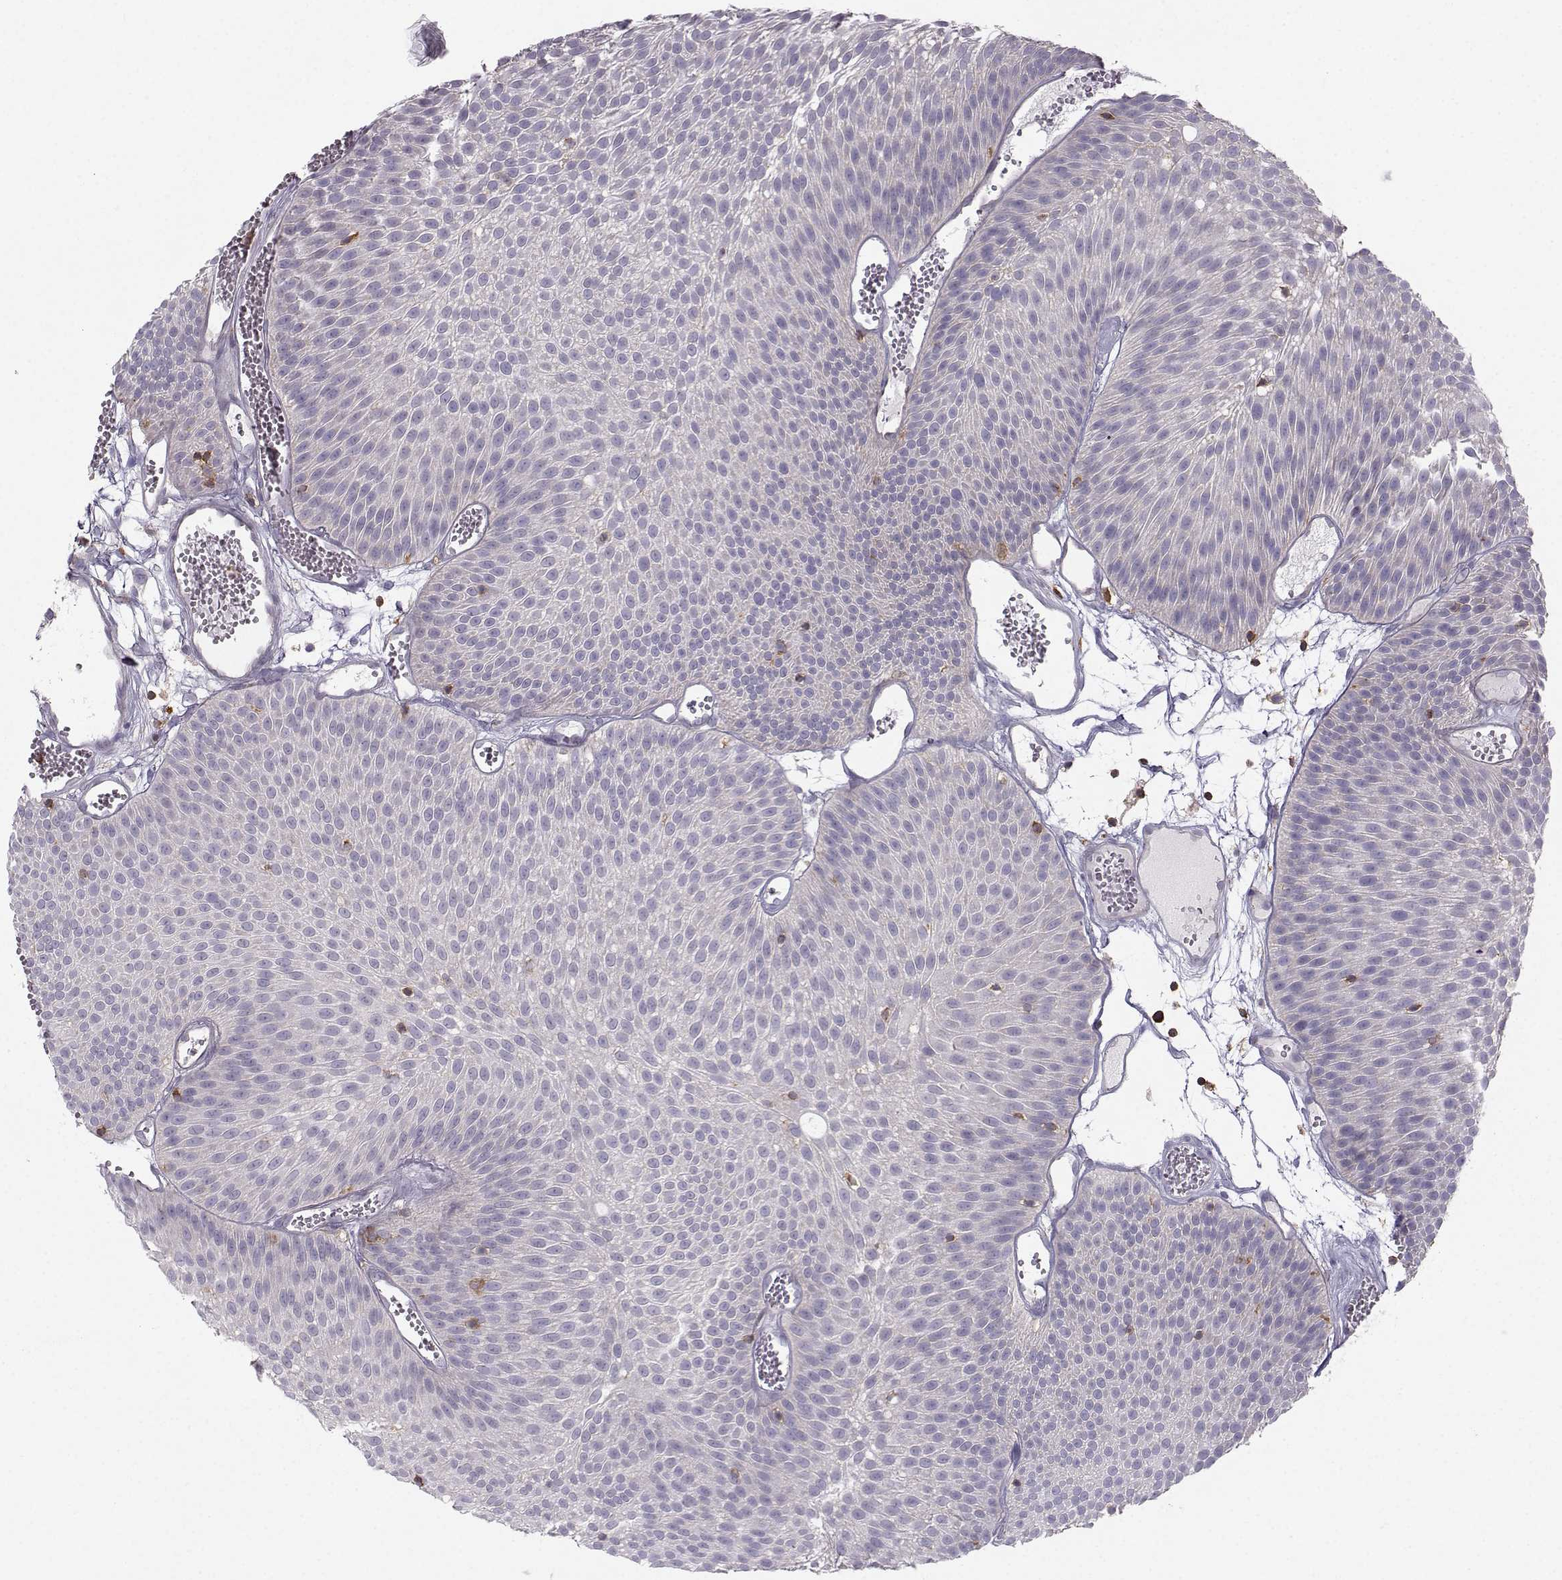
{"staining": {"intensity": "negative", "quantity": "none", "location": "none"}, "tissue": "urothelial cancer", "cell_type": "Tumor cells", "image_type": "cancer", "snomed": [{"axis": "morphology", "description": "Urothelial carcinoma, Low grade"}, {"axis": "topography", "description": "Urinary bladder"}], "caption": "The image demonstrates no staining of tumor cells in urothelial carcinoma (low-grade).", "gene": "ZBTB32", "patient": {"sex": "male", "age": 52}}